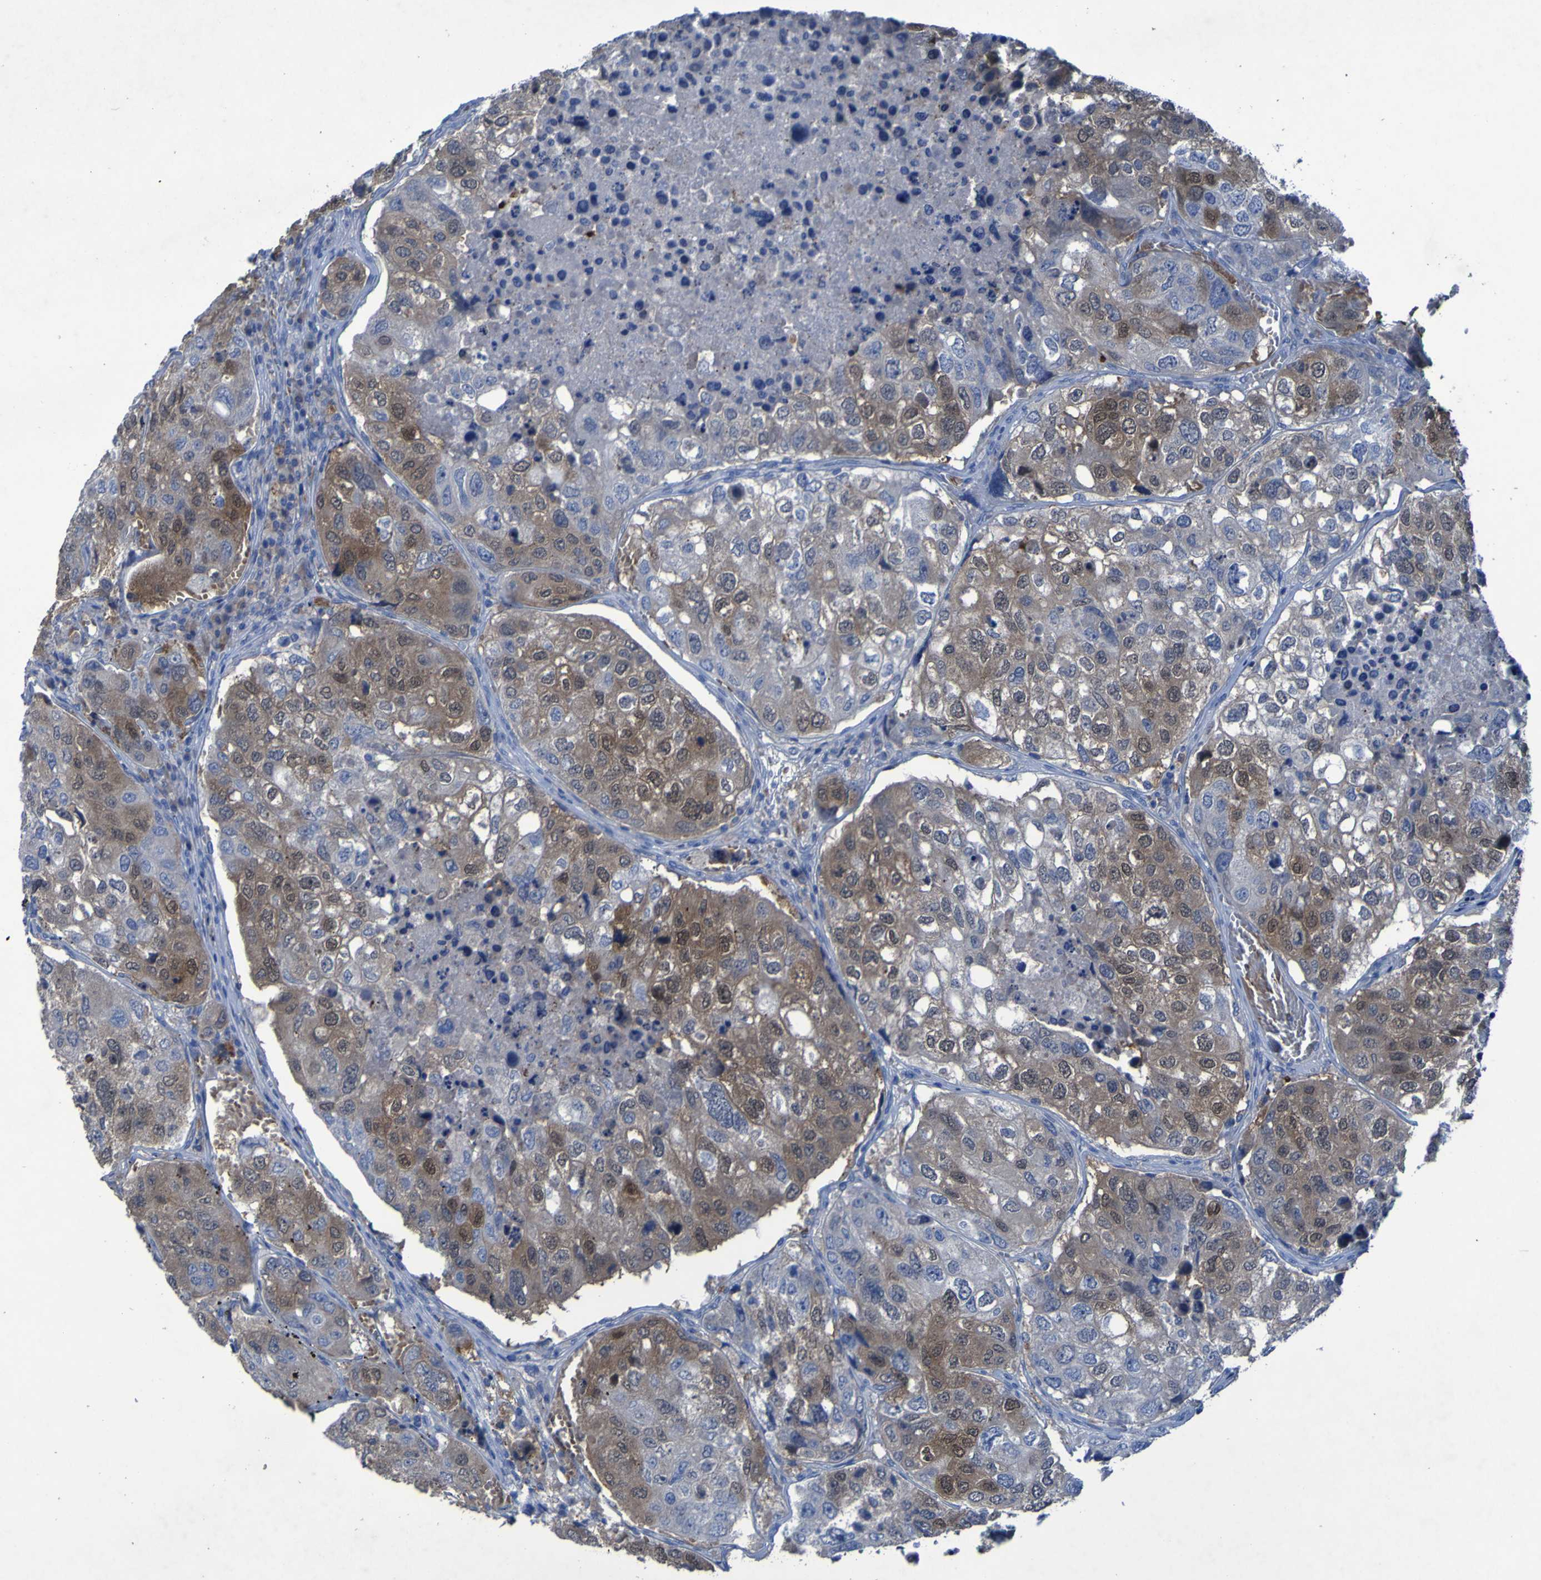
{"staining": {"intensity": "weak", "quantity": "25%-75%", "location": "cytoplasmic/membranous"}, "tissue": "urothelial cancer", "cell_type": "Tumor cells", "image_type": "cancer", "snomed": [{"axis": "morphology", "description": "Urothelial carcinoma, High grade"}, {"axis": "topography", "description": "Lymph node"}, {"axis": "topography", "description": "Urinary bladder"}], "caption": "High-power microscopy captured an immunohistochemistry (IHC) micrograph of high-grade urothelial carcinoma, revealing weak cytoplasmic/membranous staining in about 25%-75% of tumor cells. Nuclei are stained in blue.", "gene": "SGK2", "patient": {"sex": "male", "age": 51}}